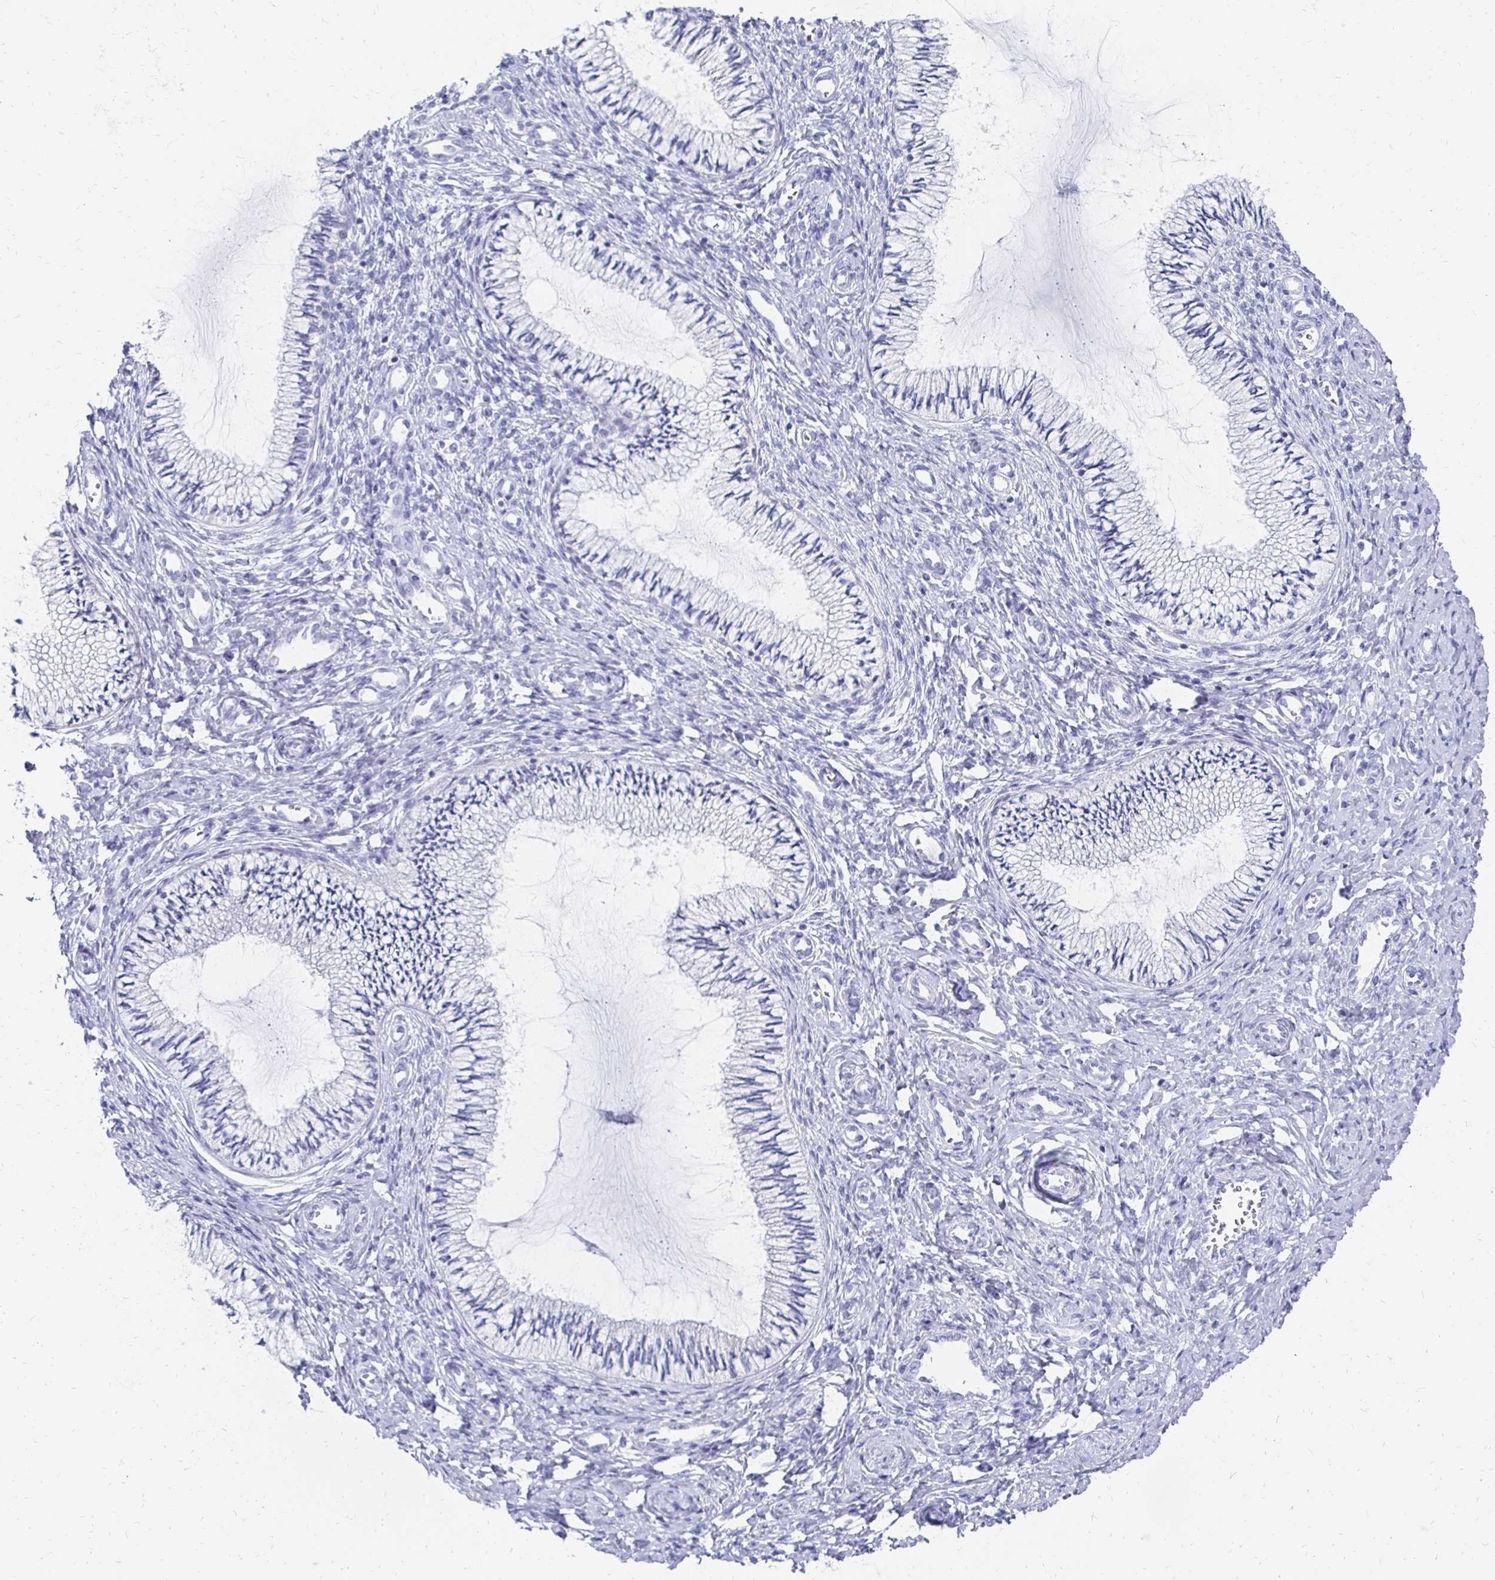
{"staining": {"intensity": "negative", "quantity": "none", "location": "none"}, "tissue": "cervix", "cell_type": "Glandular cells", "image_type": "normal", "snomed": [{"axis": "morphology", "description": "Normal tissue, NOS"}, {"axis": "topography", "description": "Cervix"}], "caption": "DAB (3,3'-diaminobenzidine) immunohistochemical staining of unremarkable cervix exhibits no significant expression in glandular cells.", "gene": "SYCP3", "patient": {"sex": "female", "age": 24}}